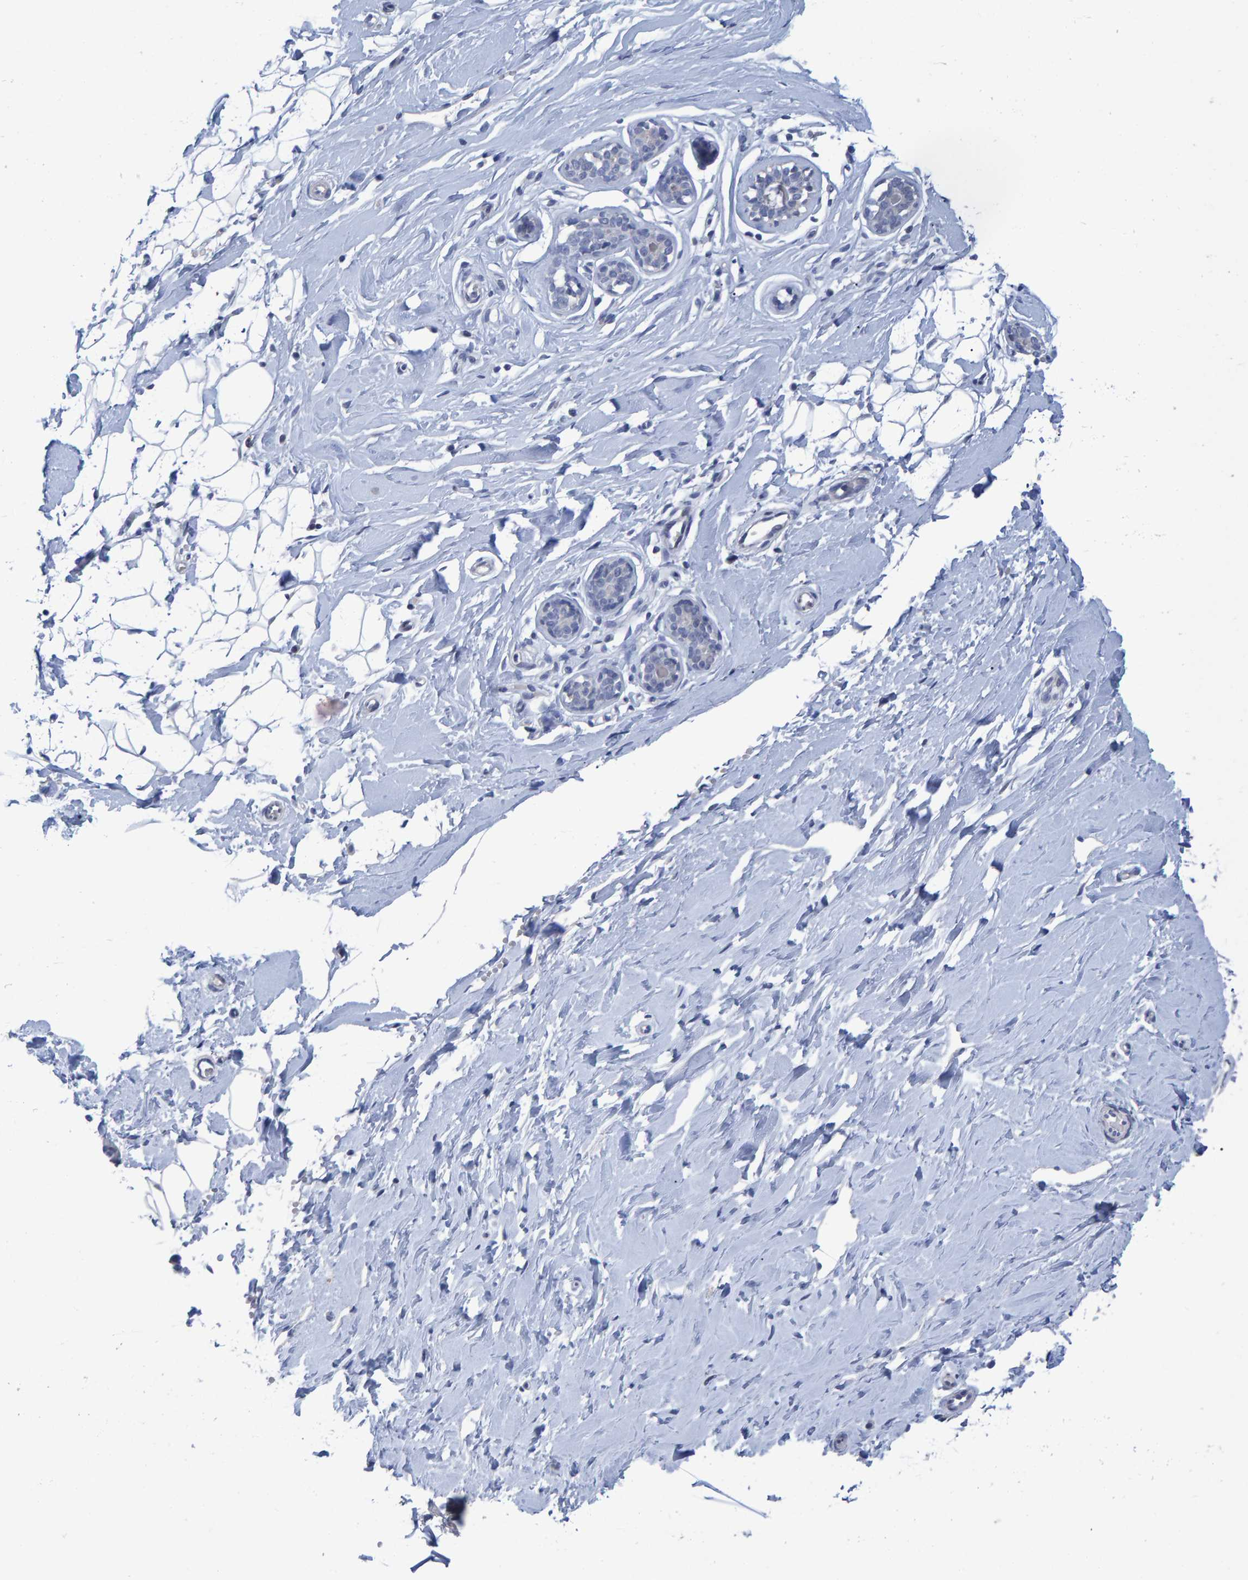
{"staining": {"intensity": "negative", "quantity": "none", "location": "none"}, "tissue": "breast", "cell_type": "Adipocytes", "image_type": "normal", "snomed": [{"axis": "morphology", "description": "Normal tissue, NOS"}, {"axis": "topography", "description": "Breast"}], "caption": "Immunohistochemistry (IHC) image of normal breast: human breast stained with DAB demonstrates no significant protein positivity in adipocytes.", "gene": "PROCA1", "patient": {"sex": "female", "age": 23}}